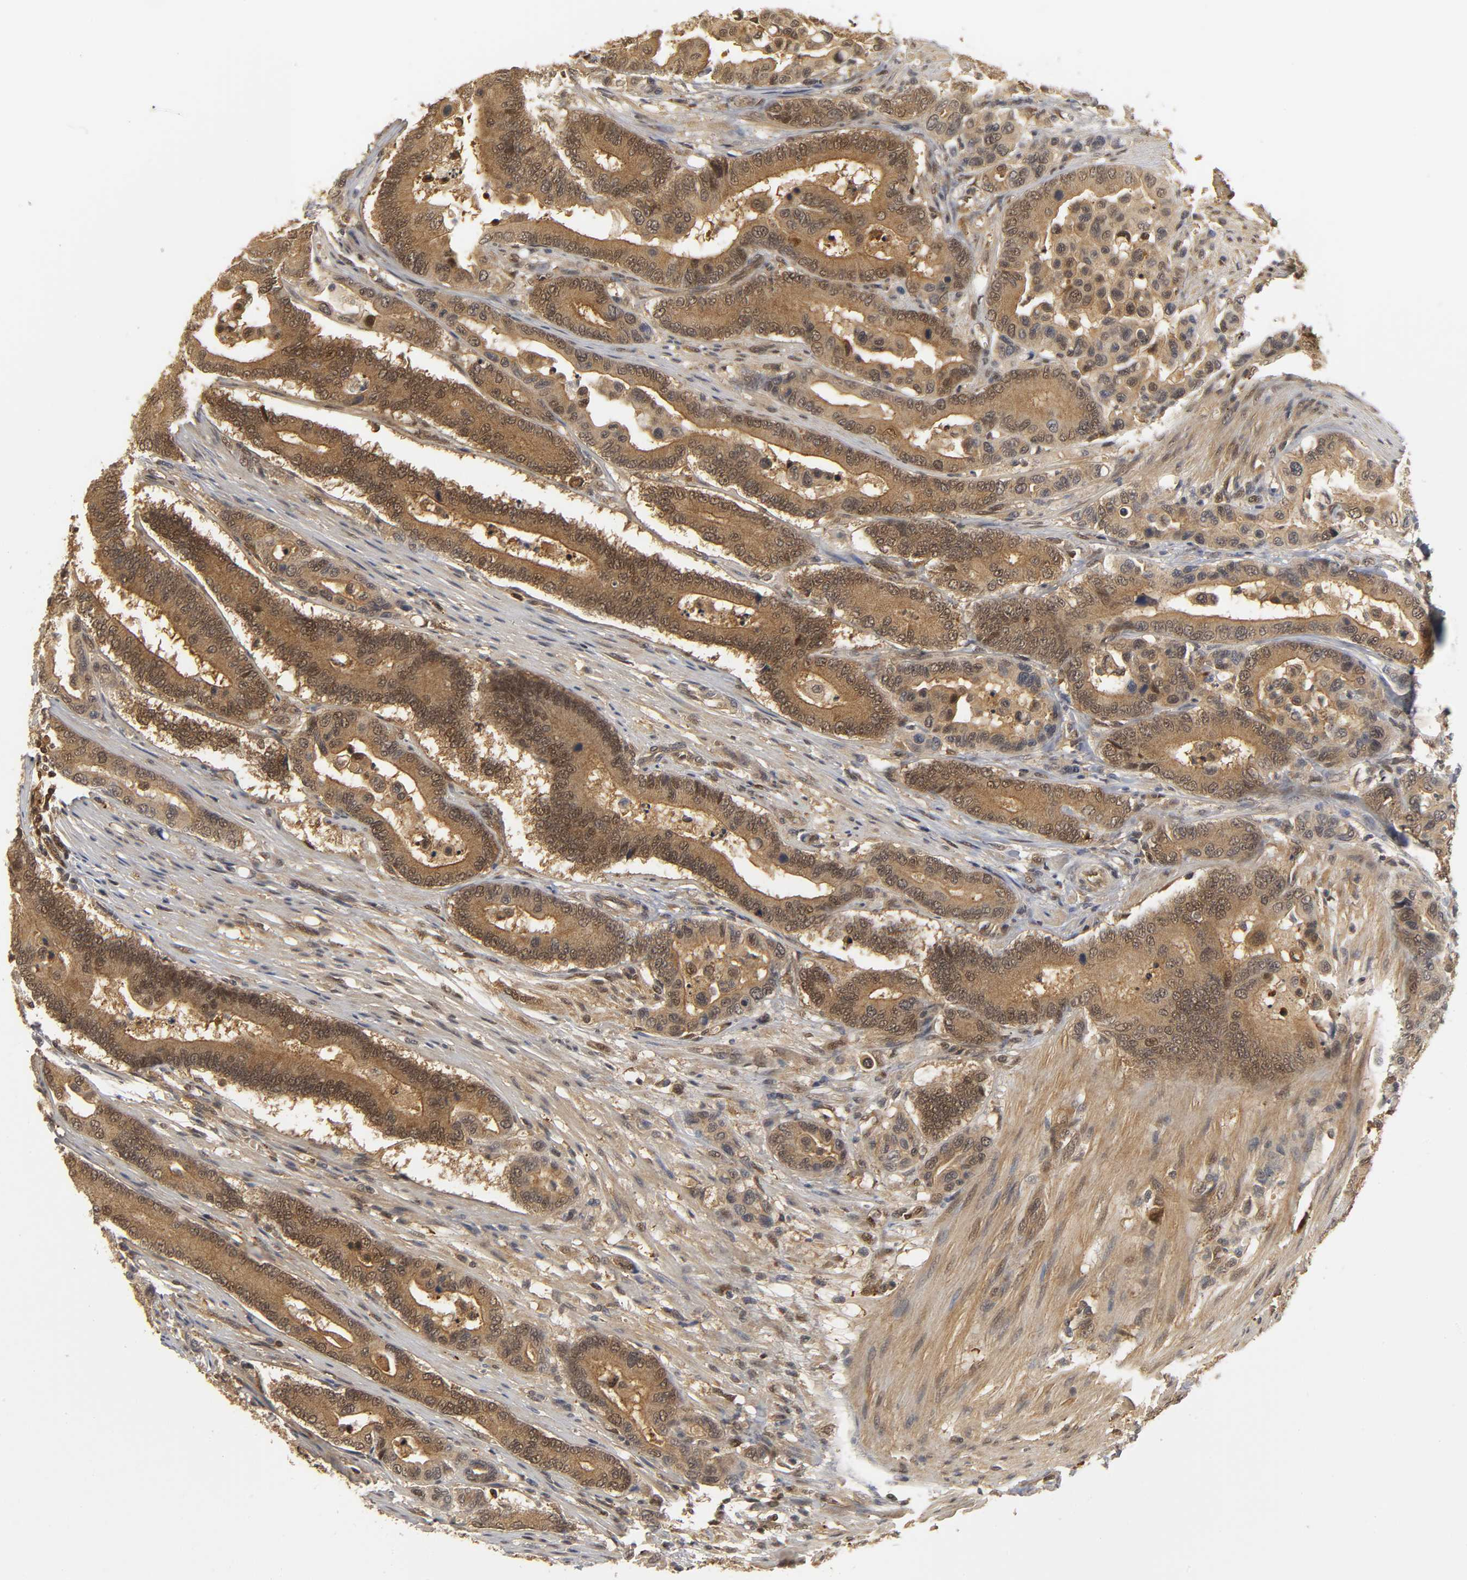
{"staining": {"intensity": "moderate", "quantity": ">75%", "location": "cytoplasmic/membranous,nuclear"}, "tissue": "colorectal cancer", "cell_type": "Tumor cells", "image_type": "cancer", "snomed": [{"axis": "morphology", "description": "Normal tissue, NOS"}, {"axis": "morphology", "description": "Adenocarcinoma, NOS"}, {"axis": "topography", "description": "Colon"}], "caption": "The immunohistochemical stain shows moderate cytoplasmic/membranous and nuclear expression in tumor cells of colorectal cancer (adenocarcinoma) tissue.", "gene": "PARK7", "patient": {"sex": "male", "age": 82}}